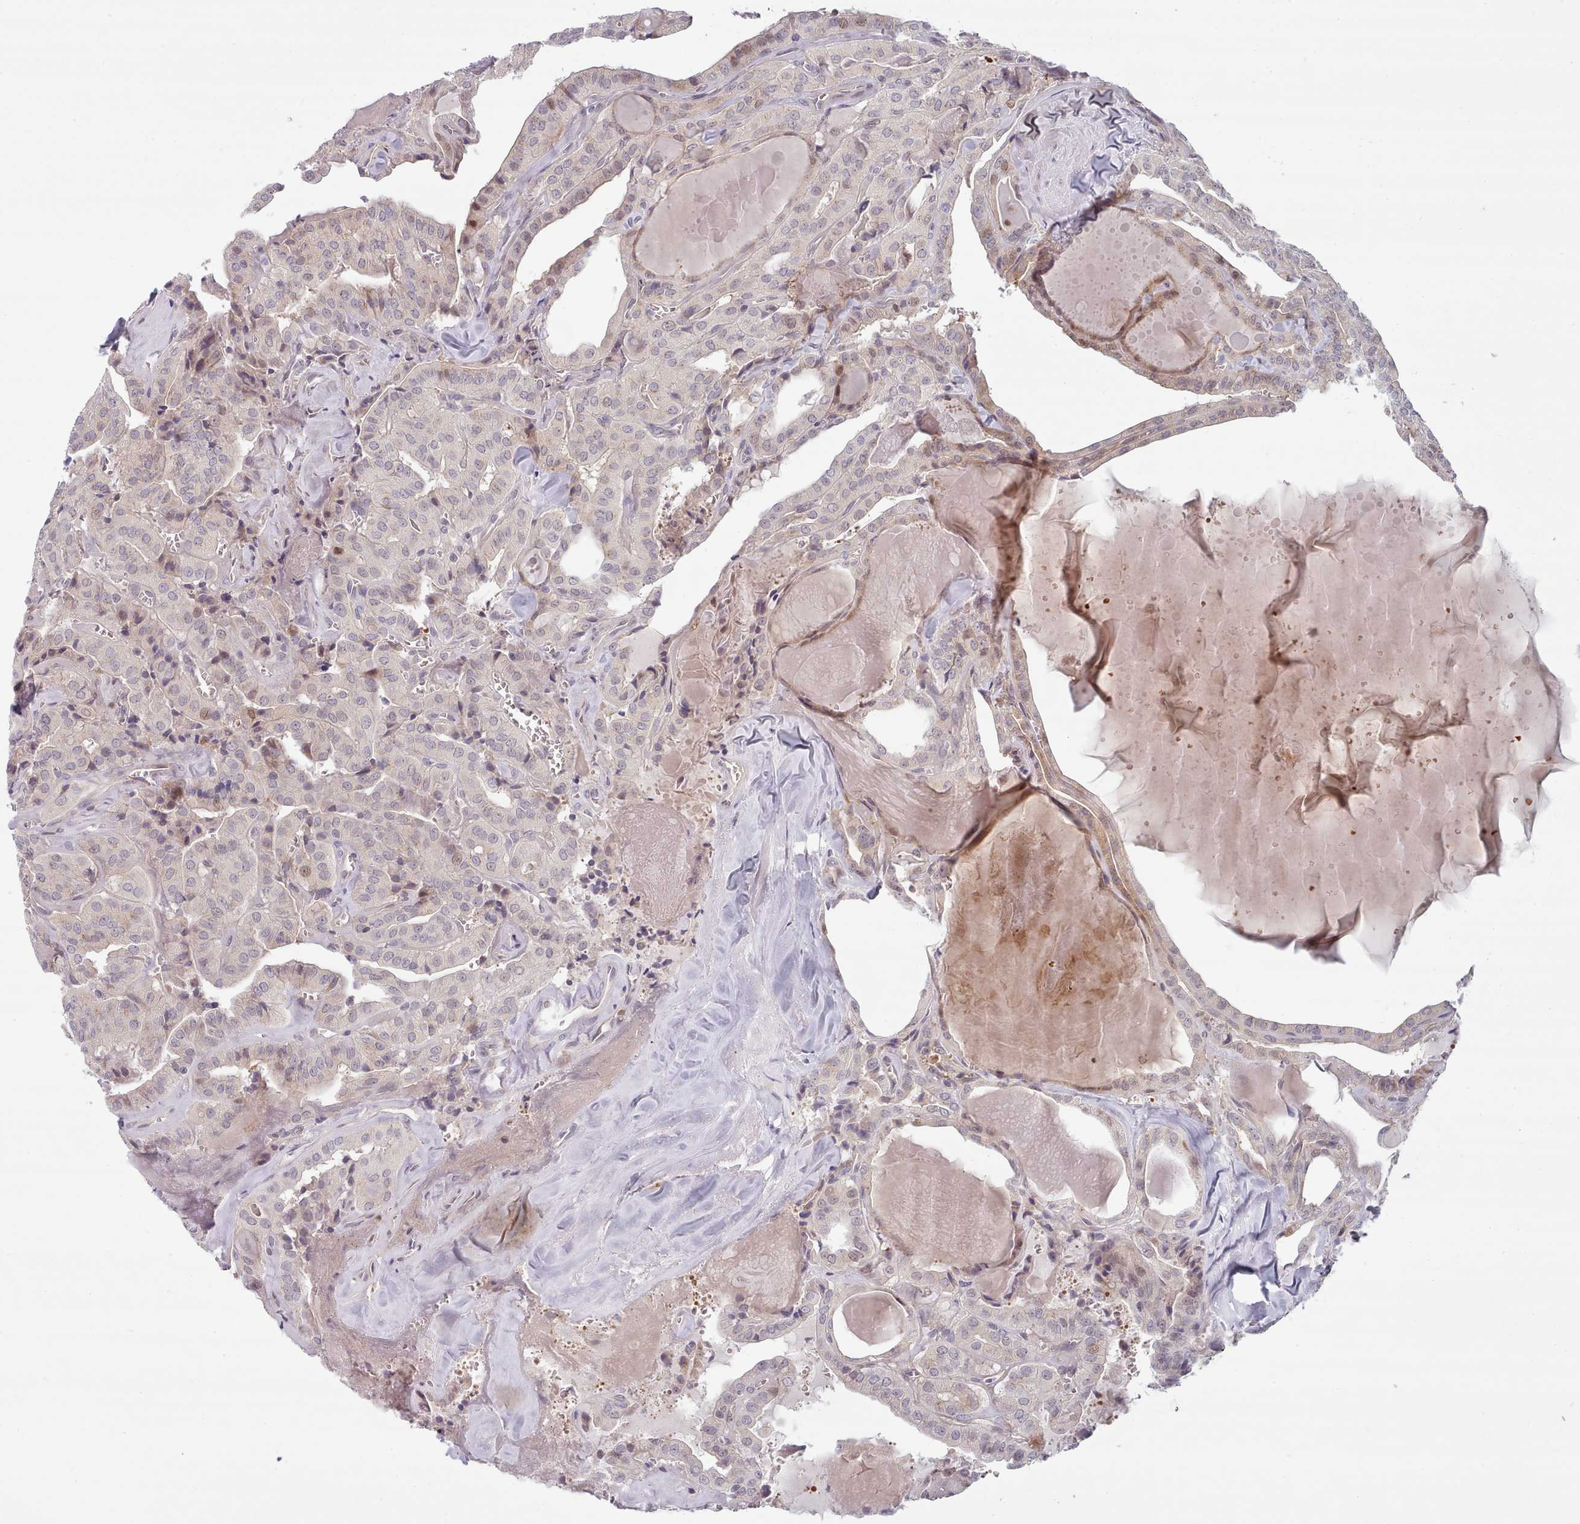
{"staining": {"intensity": "negative", "quantity": "none", "location": "none"}, "tissue": "thyroid cancer", "cell_type": "Tumor cells", "image_type": "cancer", "snomed": [{"axis": "morphology", "description": "Papillary adenocarcinoma, NOS"}, {"axis": "topography", "description": "Thyroid gland"}], "caption": "DAB immunohistochemical staining of human thyroid papillary adenocarcinoma shows no significant expression in tumor cells.", "gene": "CLNS1A", "patient": {"sex": "male", "age": 52}}